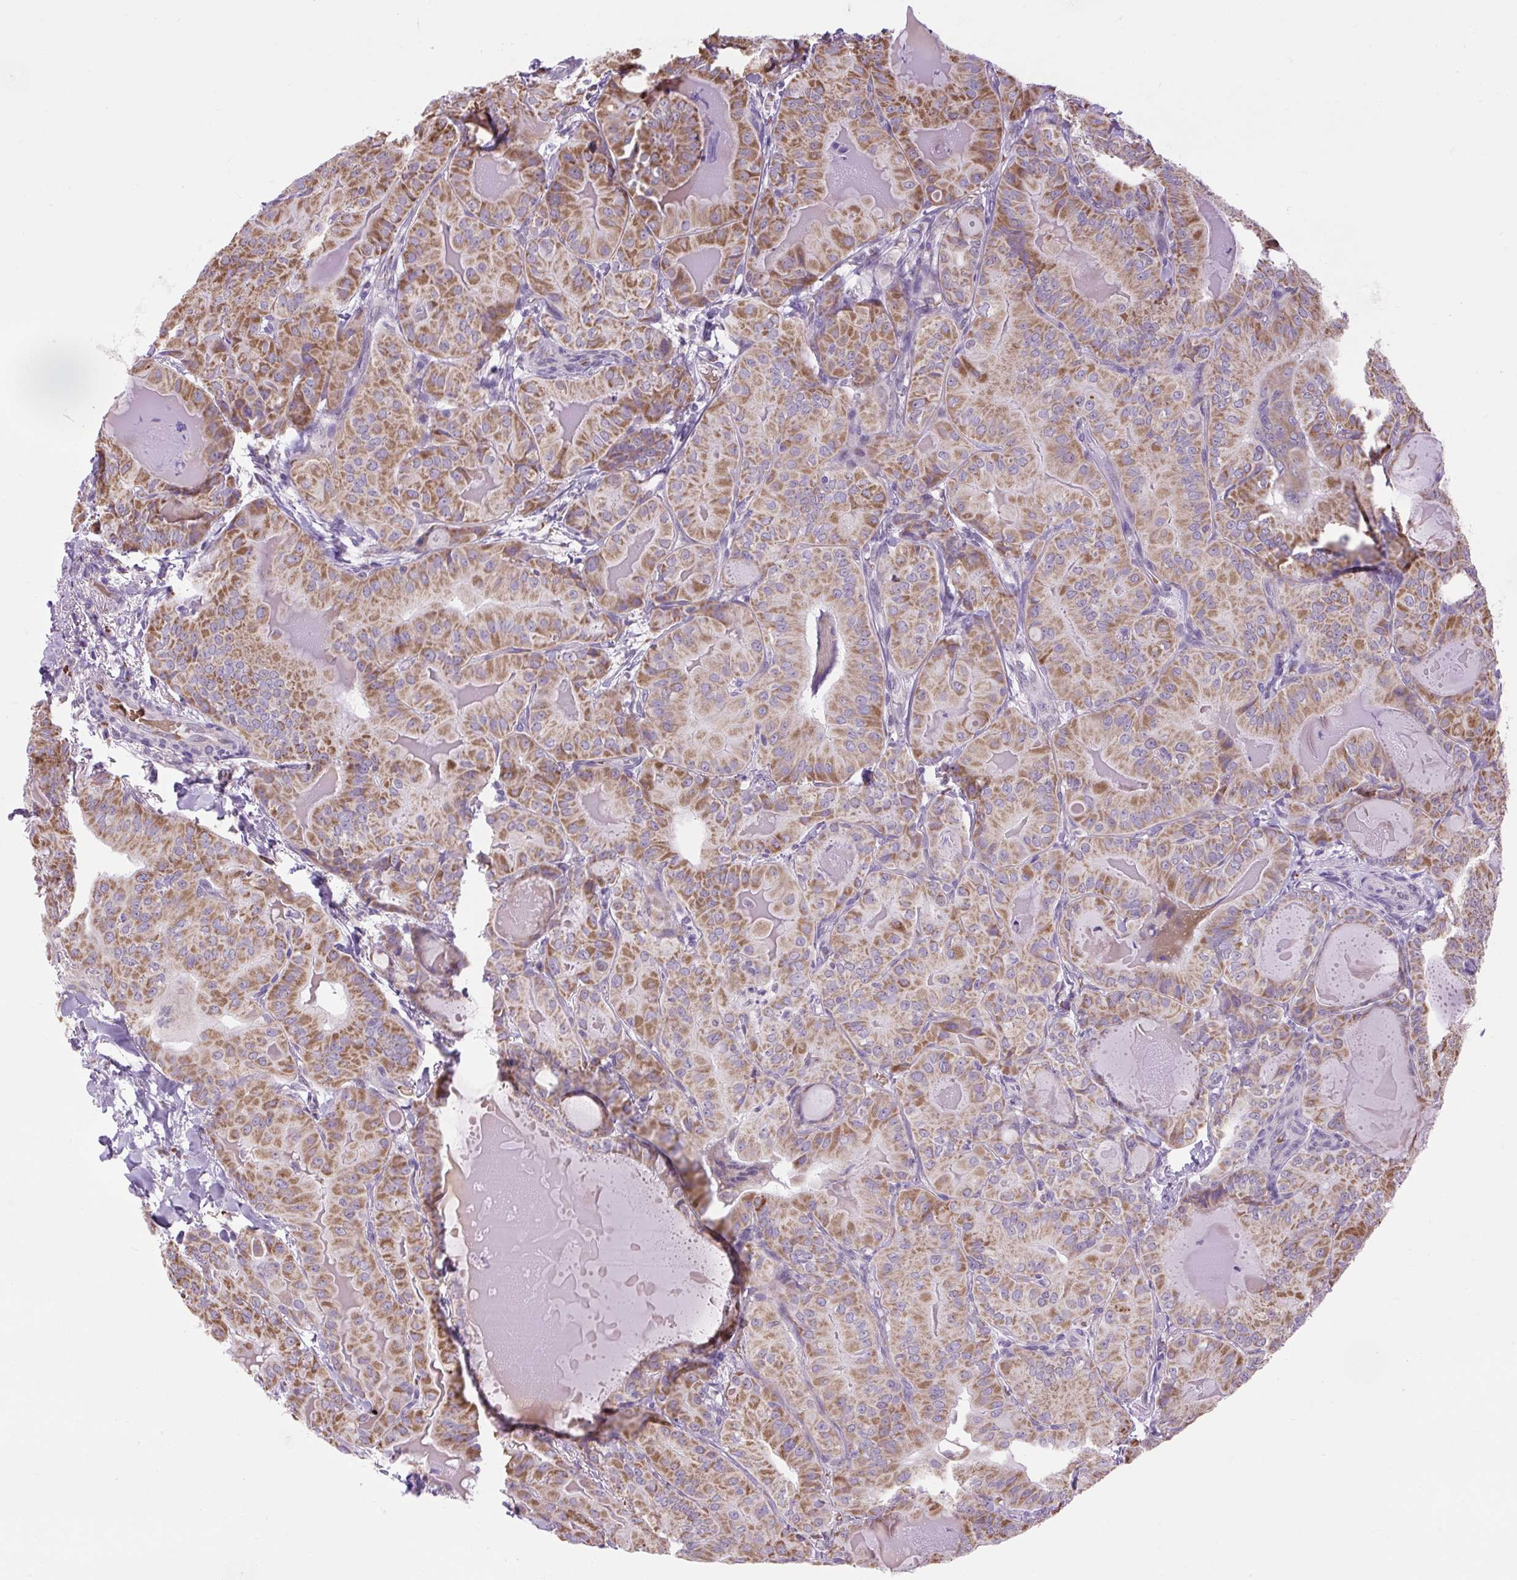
{"staining": {"intensity": "moderate", "quantity": ">75%", "location": "cytoplasmic/membranous"}, "tissue": "thyroid cancer", "cell_type": "Tumor cells", "image_type": "cancer", "snomed": [{"axis": "morphology", "description": "Papillary adenocarcinoma, NOS"}, {"axis": "topography", "description": "Thyroid gland"}], "caption": "Human thyroid papillary adenocarcinoma stained with a brown dye reveals moderate cytoplasmic/membranous positive expression in approximately >75% of tumor cells.", "gene": "SCO2", "patient": {"sex": "female", "age": 68}}